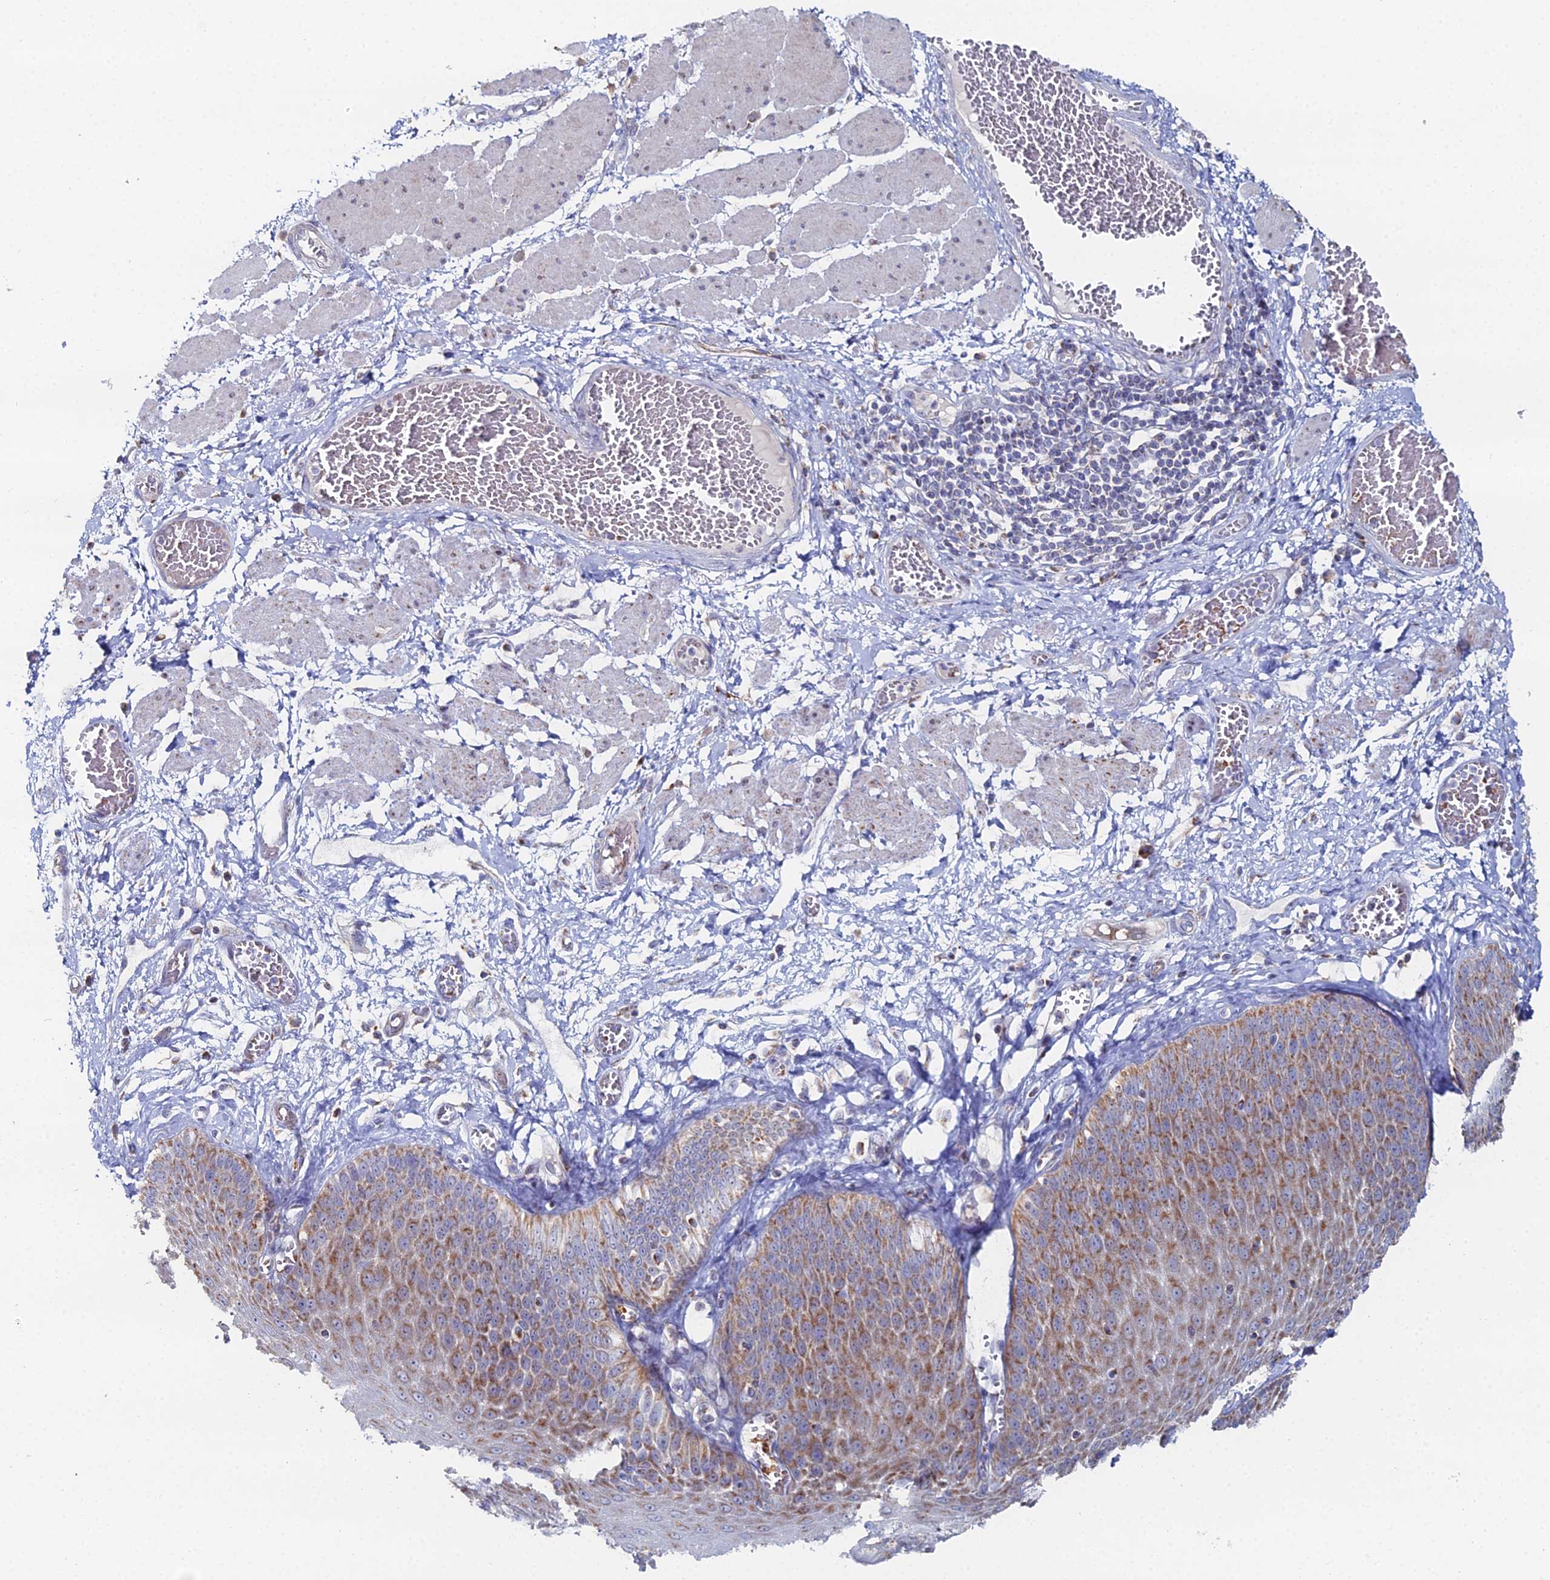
{"staining": {"intensity": "moderate", "quantity": ">75%", "location": "cytoplasmic/membranous"}, "tissue": "esophagus", "cell_type": "Squamous epithelial cells", "image_type": "normal", "snomed": [{"axis": "morphology", "description": "Normal tissue, NOS"}, {"axis": "topography", "description": "Esophagus"}], "caption": "High-power microscopy captured an IHC photomicrograph of benign esophagus, revealing moderate cytoplasmic/membranous staining in approximately >75% of squamous epithelial cells.", "gene": "MPC1", "patient": {"sex": "male", "age": 60}}